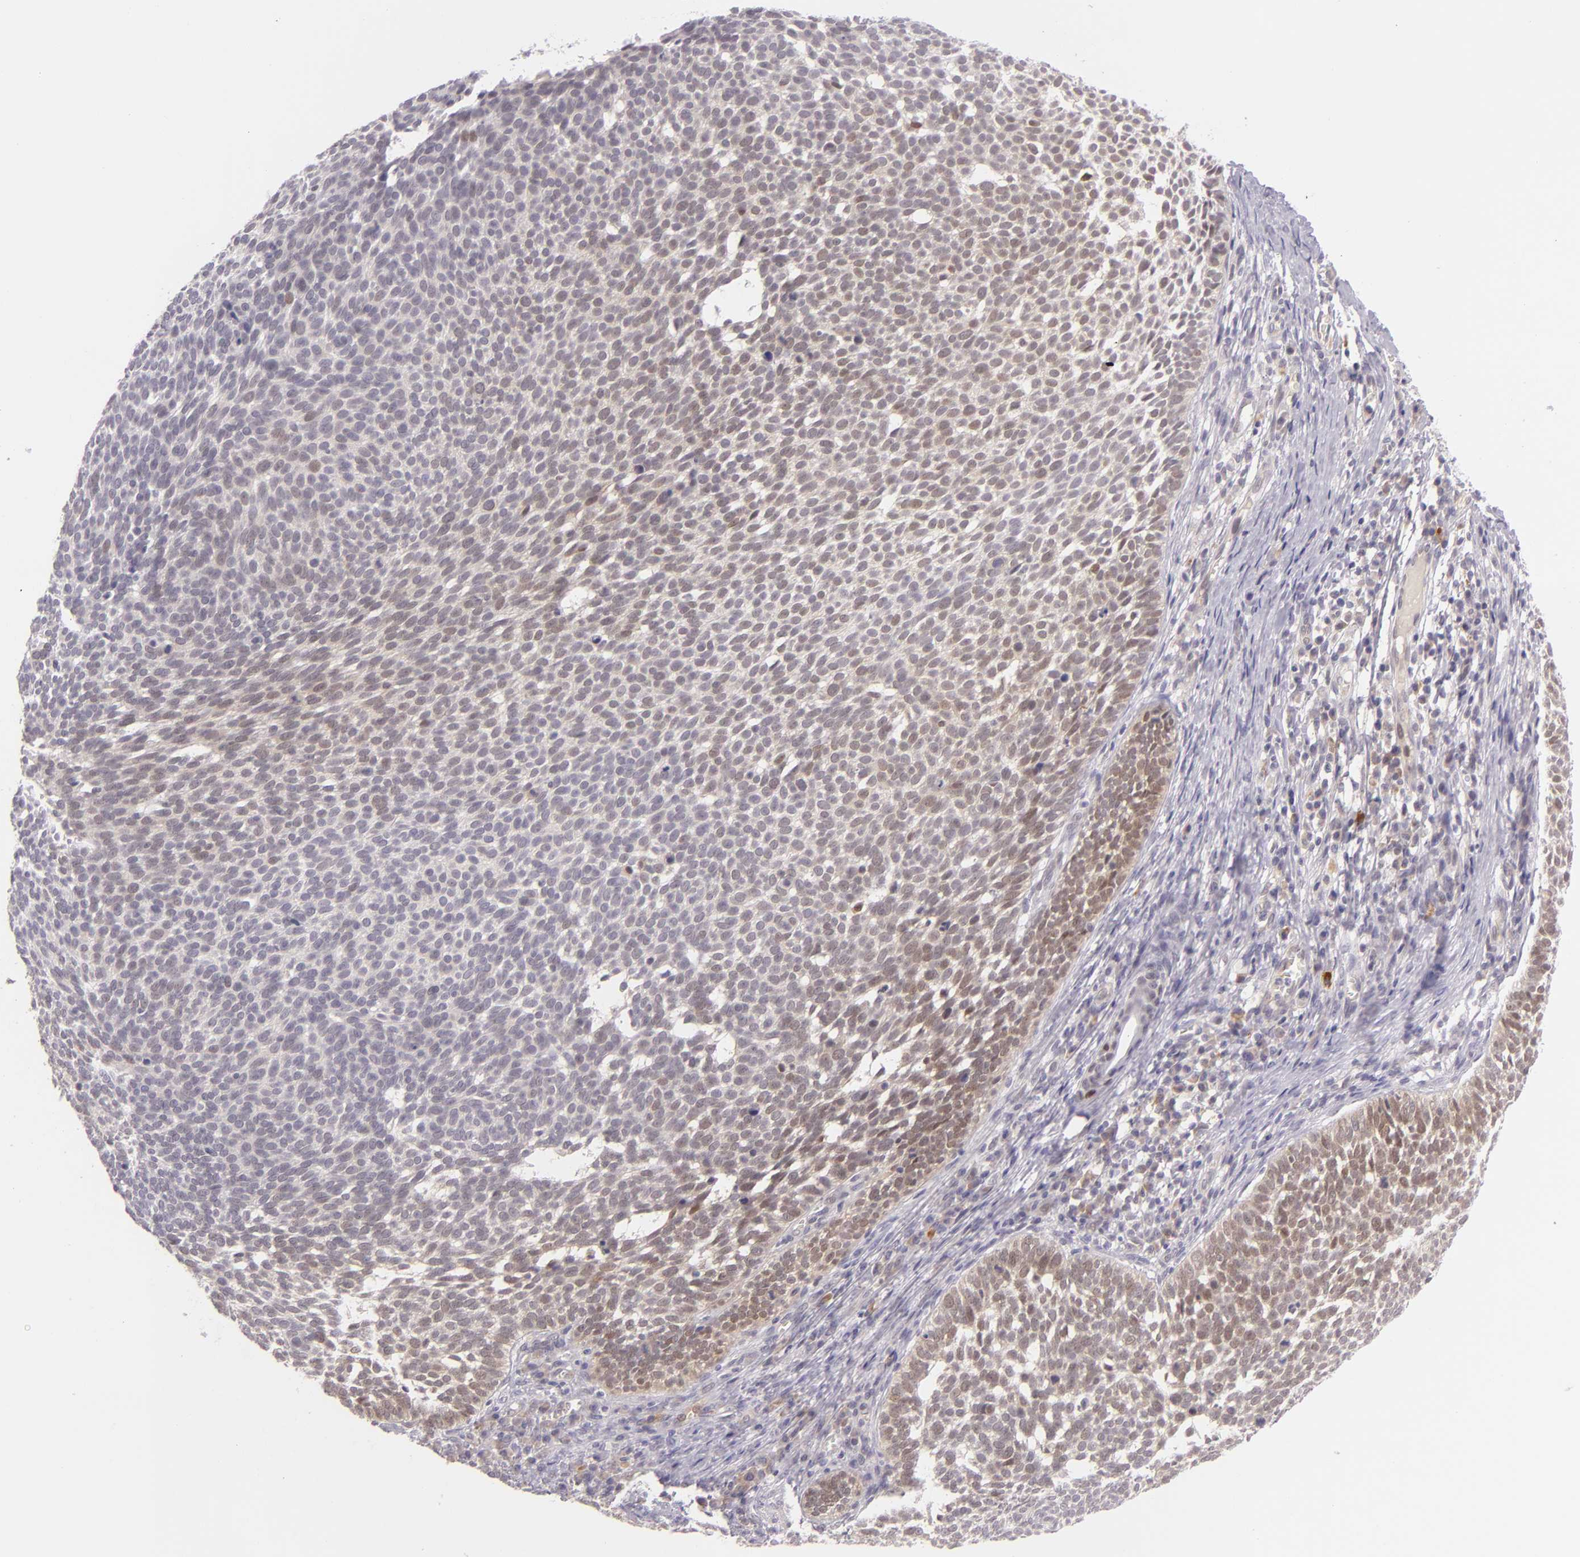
{"staining": {"intensity": "weak", "quantity": "<25%", "location": "cytoplasmic/membranous,nuclear"}, "tissue": "skin cancer", "cell_type": "Tumor cells", "image_type": "cancer", "snomed": [{"axis": "morphology", "description": "Basal cell carcinoma"}, {"axis": "topography", "description": "Skin"}], "caption": "Immunohistochemistry photomicrograph of neoplastic tissue: skin cancer stained with DAB exhibits no significant protein positivity in tumor cells.", "gene": "CSE1L", "patient": {"sex": "male", "age": 63}}